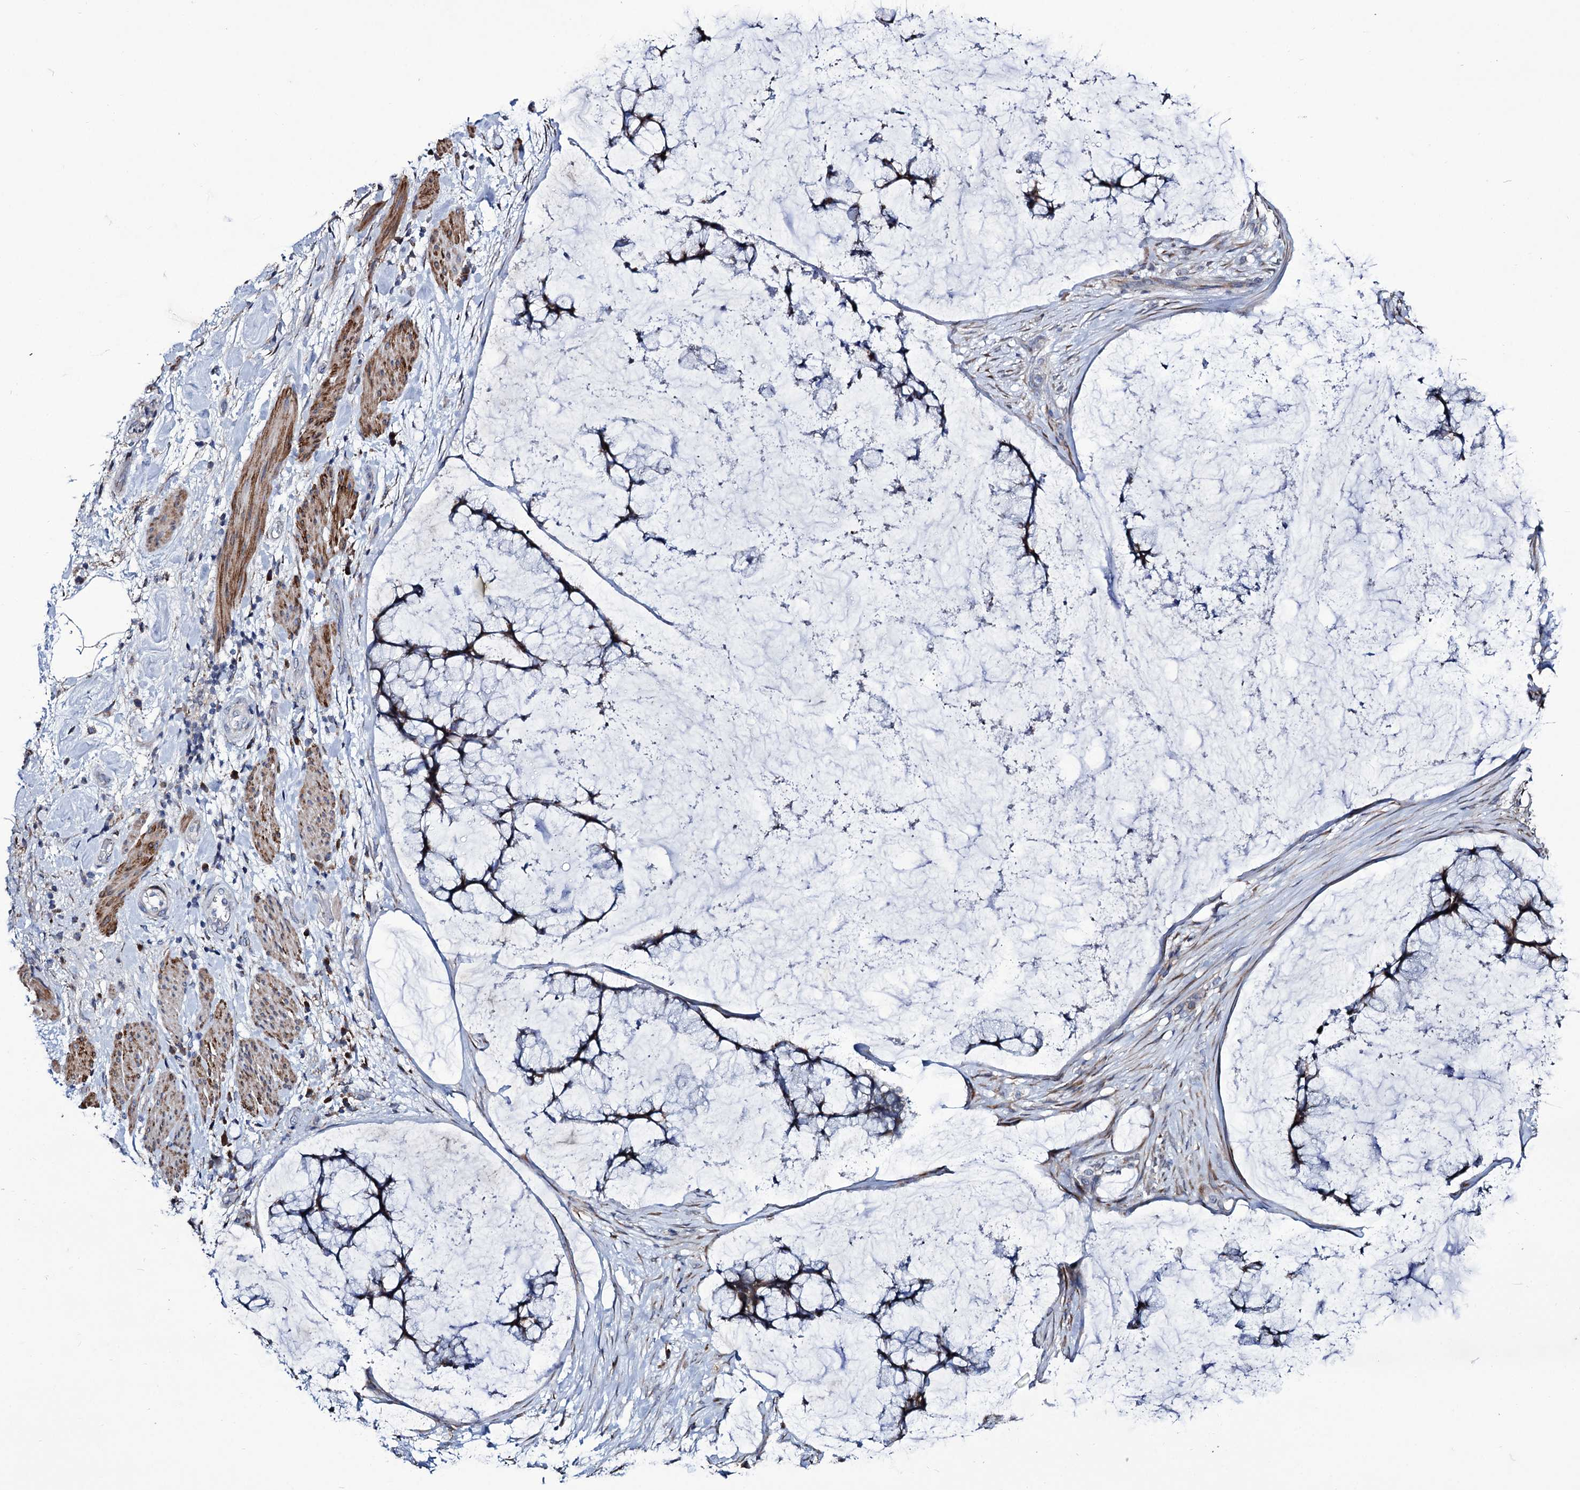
{"staining": {"intensity": "weak", "quantity": "<25%", "location": "cytoplasmic/membranous"}, "tissue": "ovarian cancer", "cell_type": "Tumor cells", "image_type": "cancer", "snomed": [{"axis": "morphology", "description": "Cystadenocarcinoma, mucinous, NOS"}, {"axis": "topography", "description": "Ovary"}], "caption": "The image demonstrates no staining of tumor cells in ovarian cancer.", "gene": "TUBGCP5", "patient": {"sex": "female", "age": 42}}